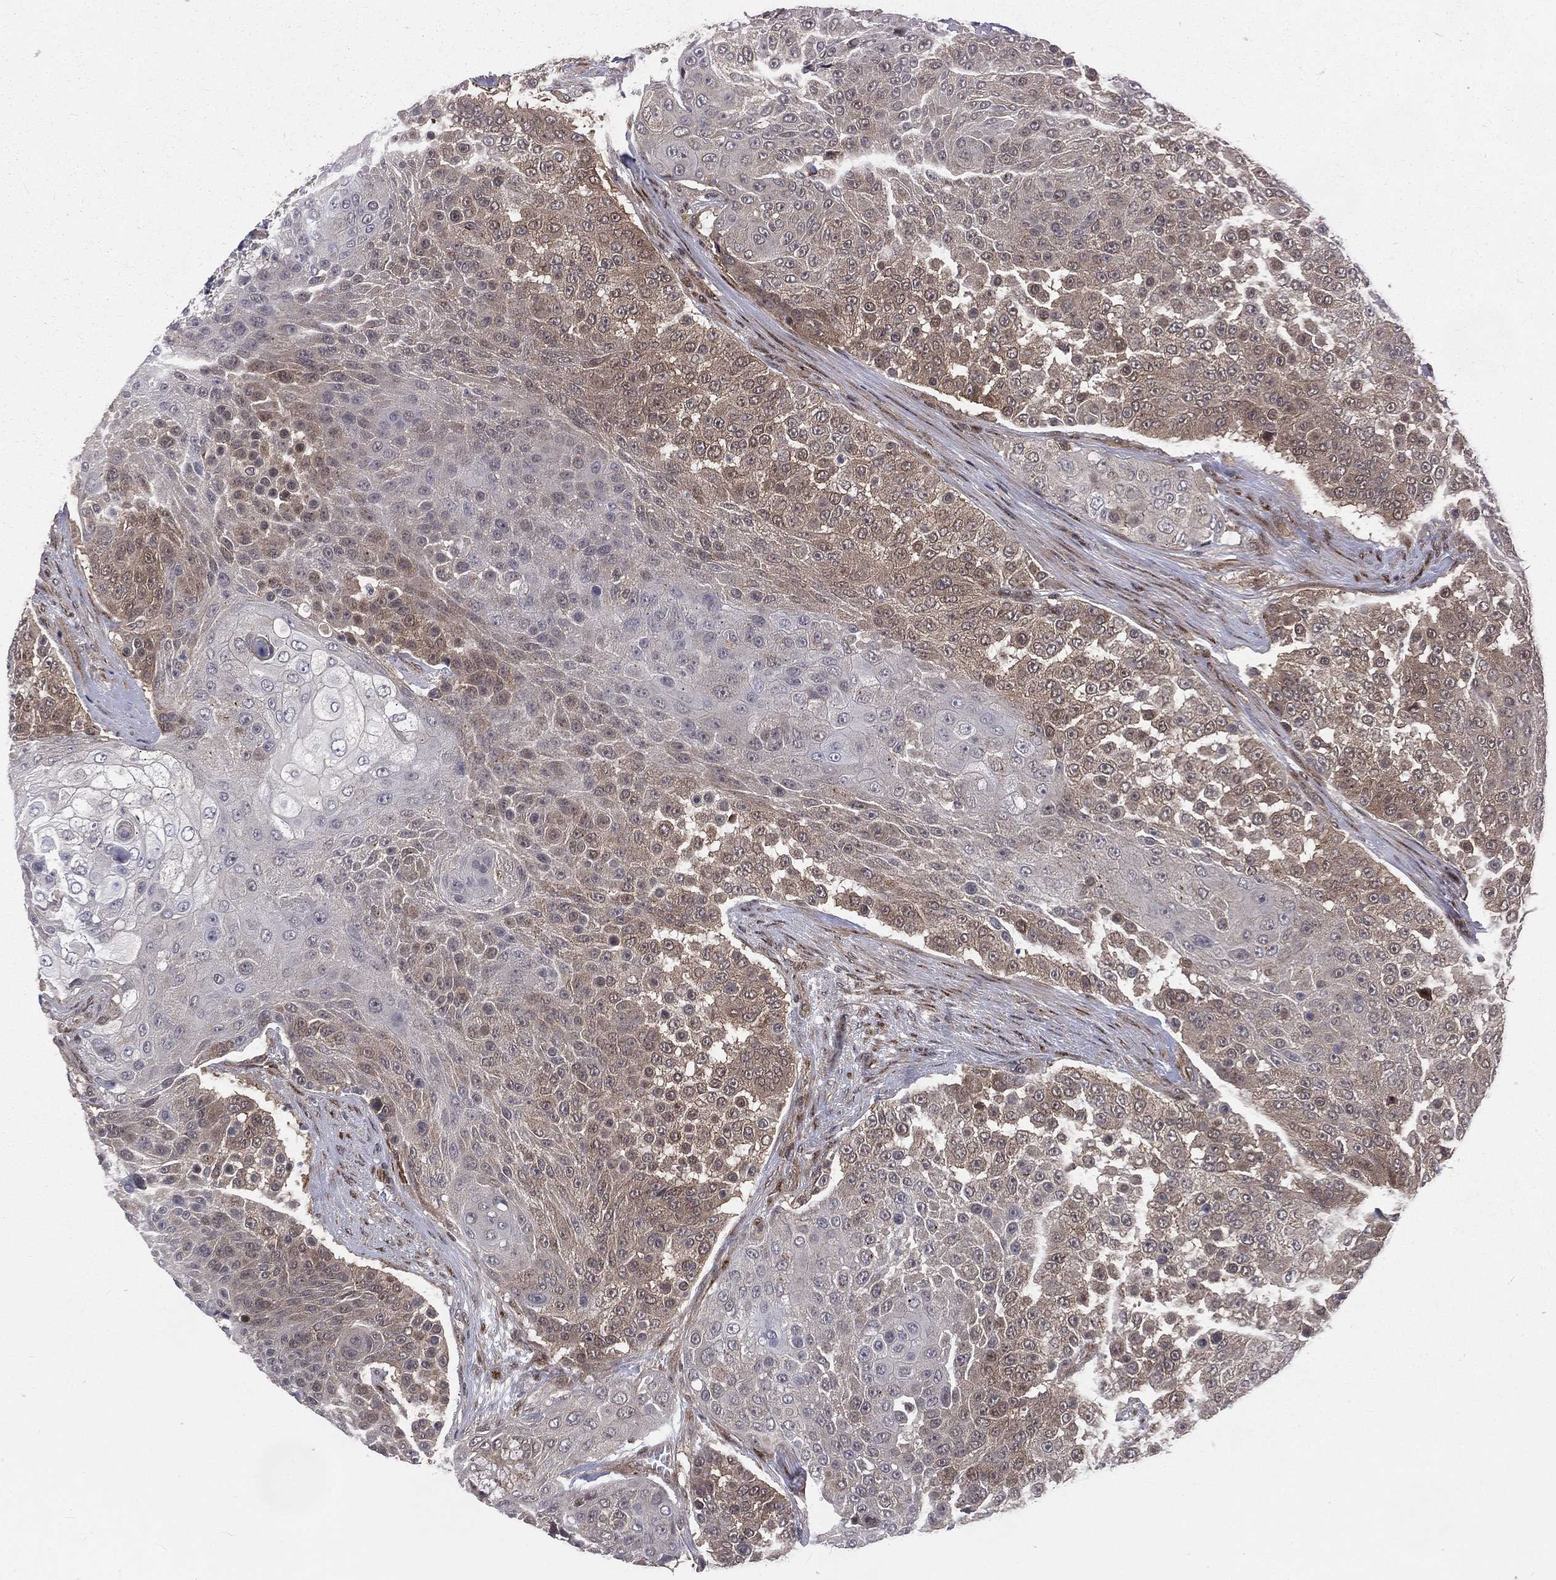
{"staining": {"intensity": "weak", "quantity": "<25%", "location": "cytoplasmic/membranous"}, "tissue": "urothelial cancer", "cell_type": "Tumor cells", "image_type": "cancer", "snomed": [{"axis": "morphology", "description": "Urothelial carcinoma, High grade"}, {"axis": "topography", "description": "Urinary bladder"}], "caption": "Immunohistochemistry micrograph of human urothelial cancer stained for a protein (brown), which demonstrates no expression in tumor cells.", "gene": "ARL3", "patient": {"sex": "female", "age": 63}}